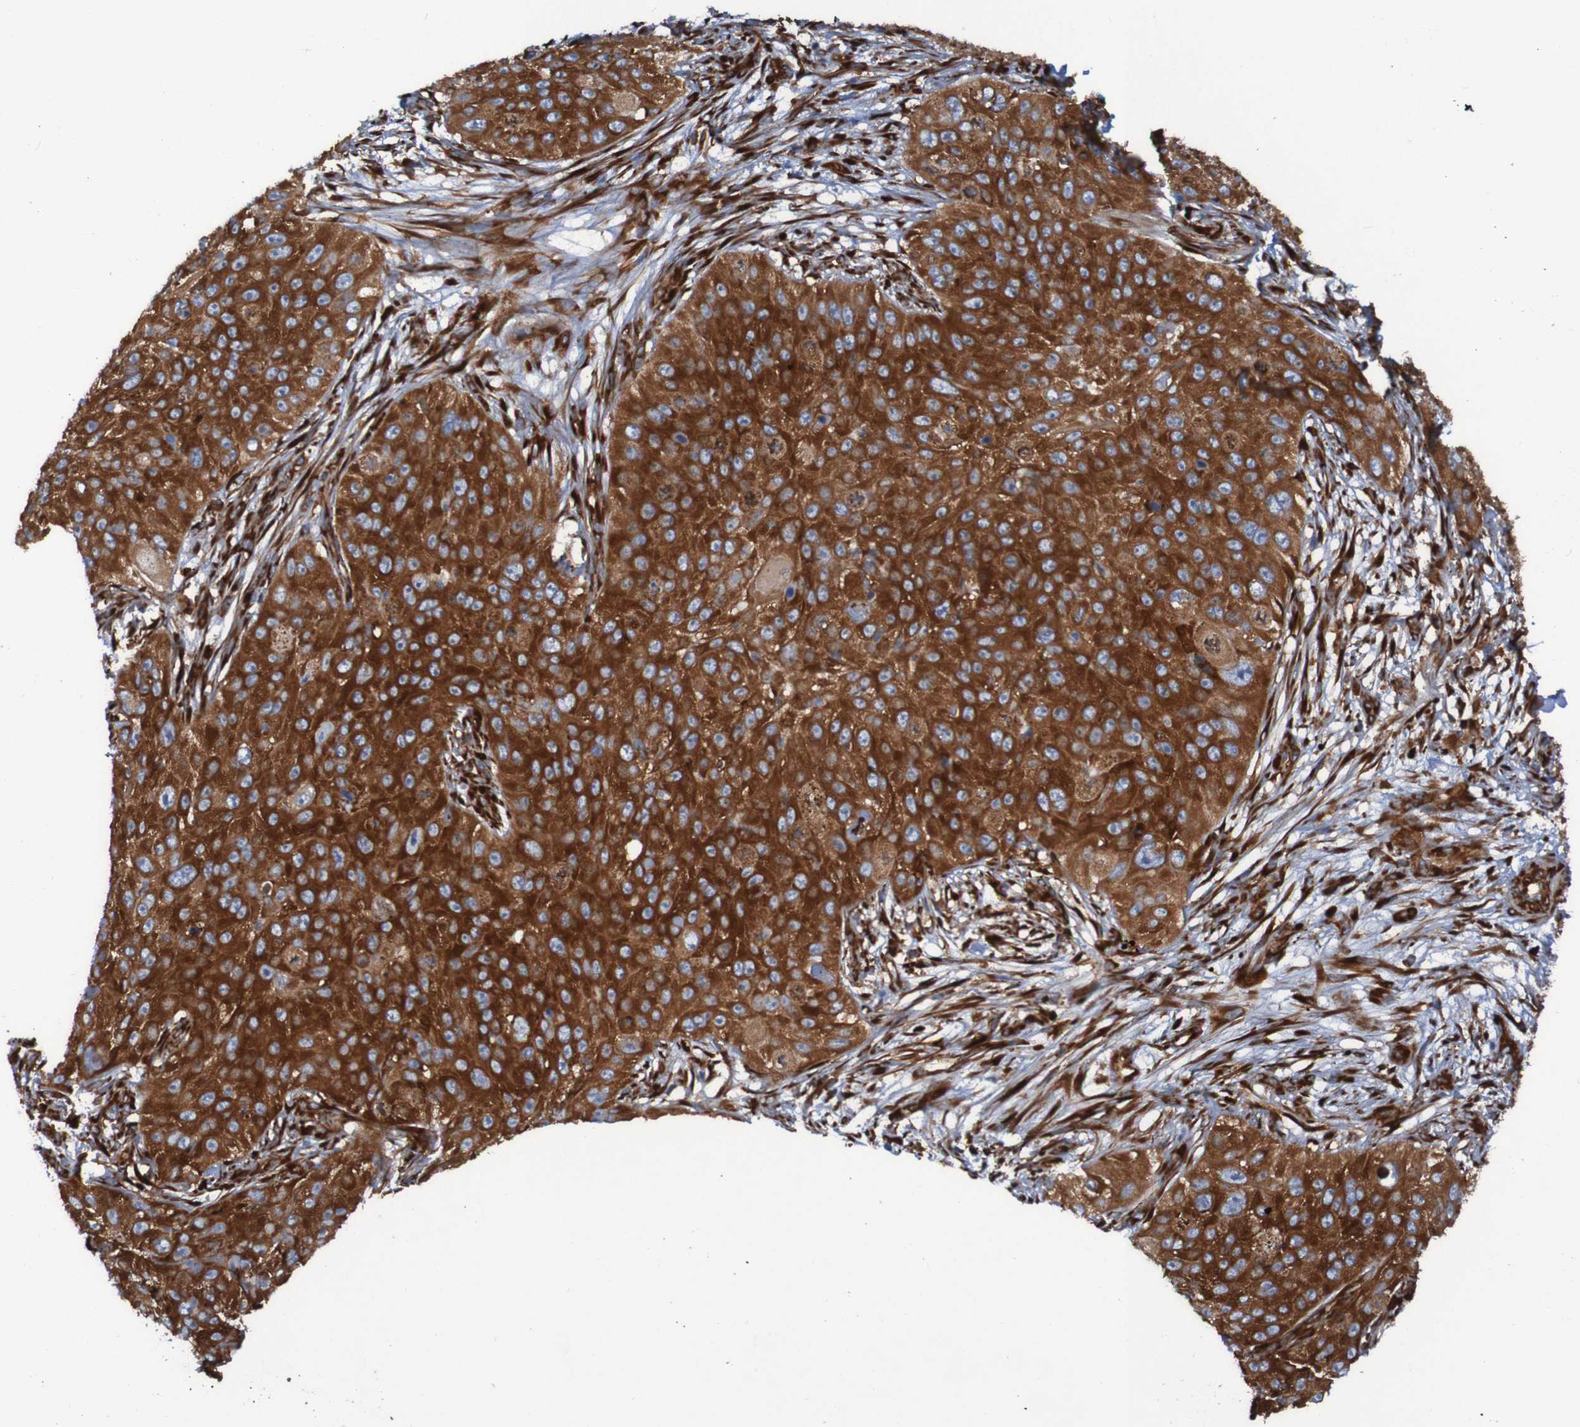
{"staining": {"intensity": "strong", "quantity": ">75%", "location": "cytoplasmic/membranous"}, "tissue": "skin cancer", "cell_type": "Tumor cells", "image_type": "cancer", "snomed": [{"axis": "morphology", "description": "Squamous cell carcinoma, NOS"}, {"axis": "topography", "description": "Skin"}], "caption": "A brown stain shows strong cytoplasmic/membranous staining of a protein in squamous cell carcinoma (skin) tumor cells. (DAB (3,3'-diaminobenzidine) = brown stain, brightfield microscopy at high magnification).", "gene": "RPL10", "patient": {"sex": "female", "age": 80}}